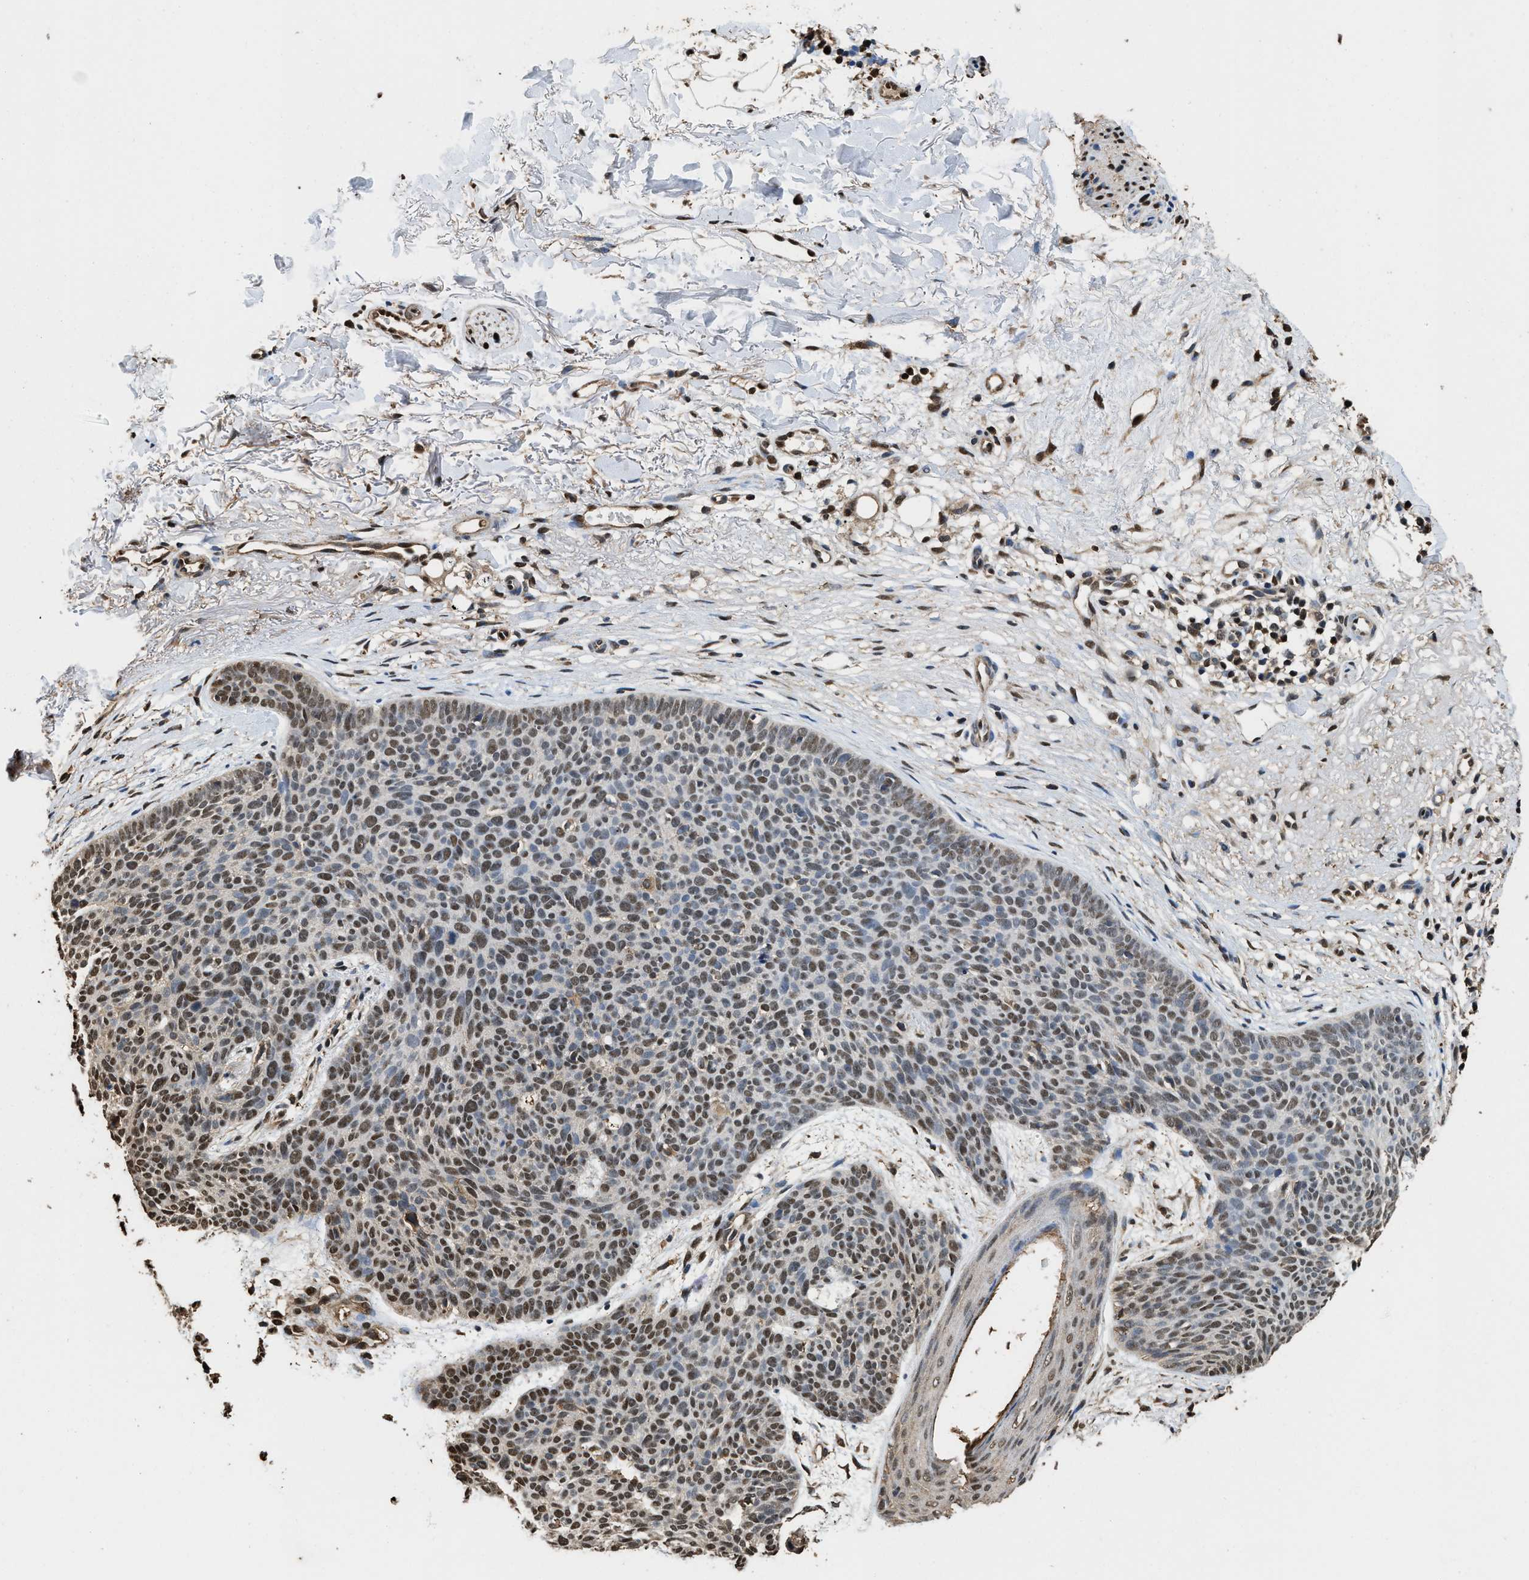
{"staining": {"intensity": "moderate", "quantity": "25%-75%", "location": "nuclear"}, "tissue": "skin cancer", "cell_type": "Tumor cells", "image_type": "cancer", "snomed": [{"axis": "morphology", "description": "Normal tissue, NOS"}, {"axis": "morphology", "description": "Basal cell carcinoma"}, {"axis": "topography", "description": "Skin"}], "caption": "The photomicrograph exhibits immunohistochemical staining of basal cell carcinoma (skin). There is moderate nuclear positivity is present in about 25%-75% of tumor cells.", "gene": "GAPDH", "patient": {"sex": "female", "age": 70}}